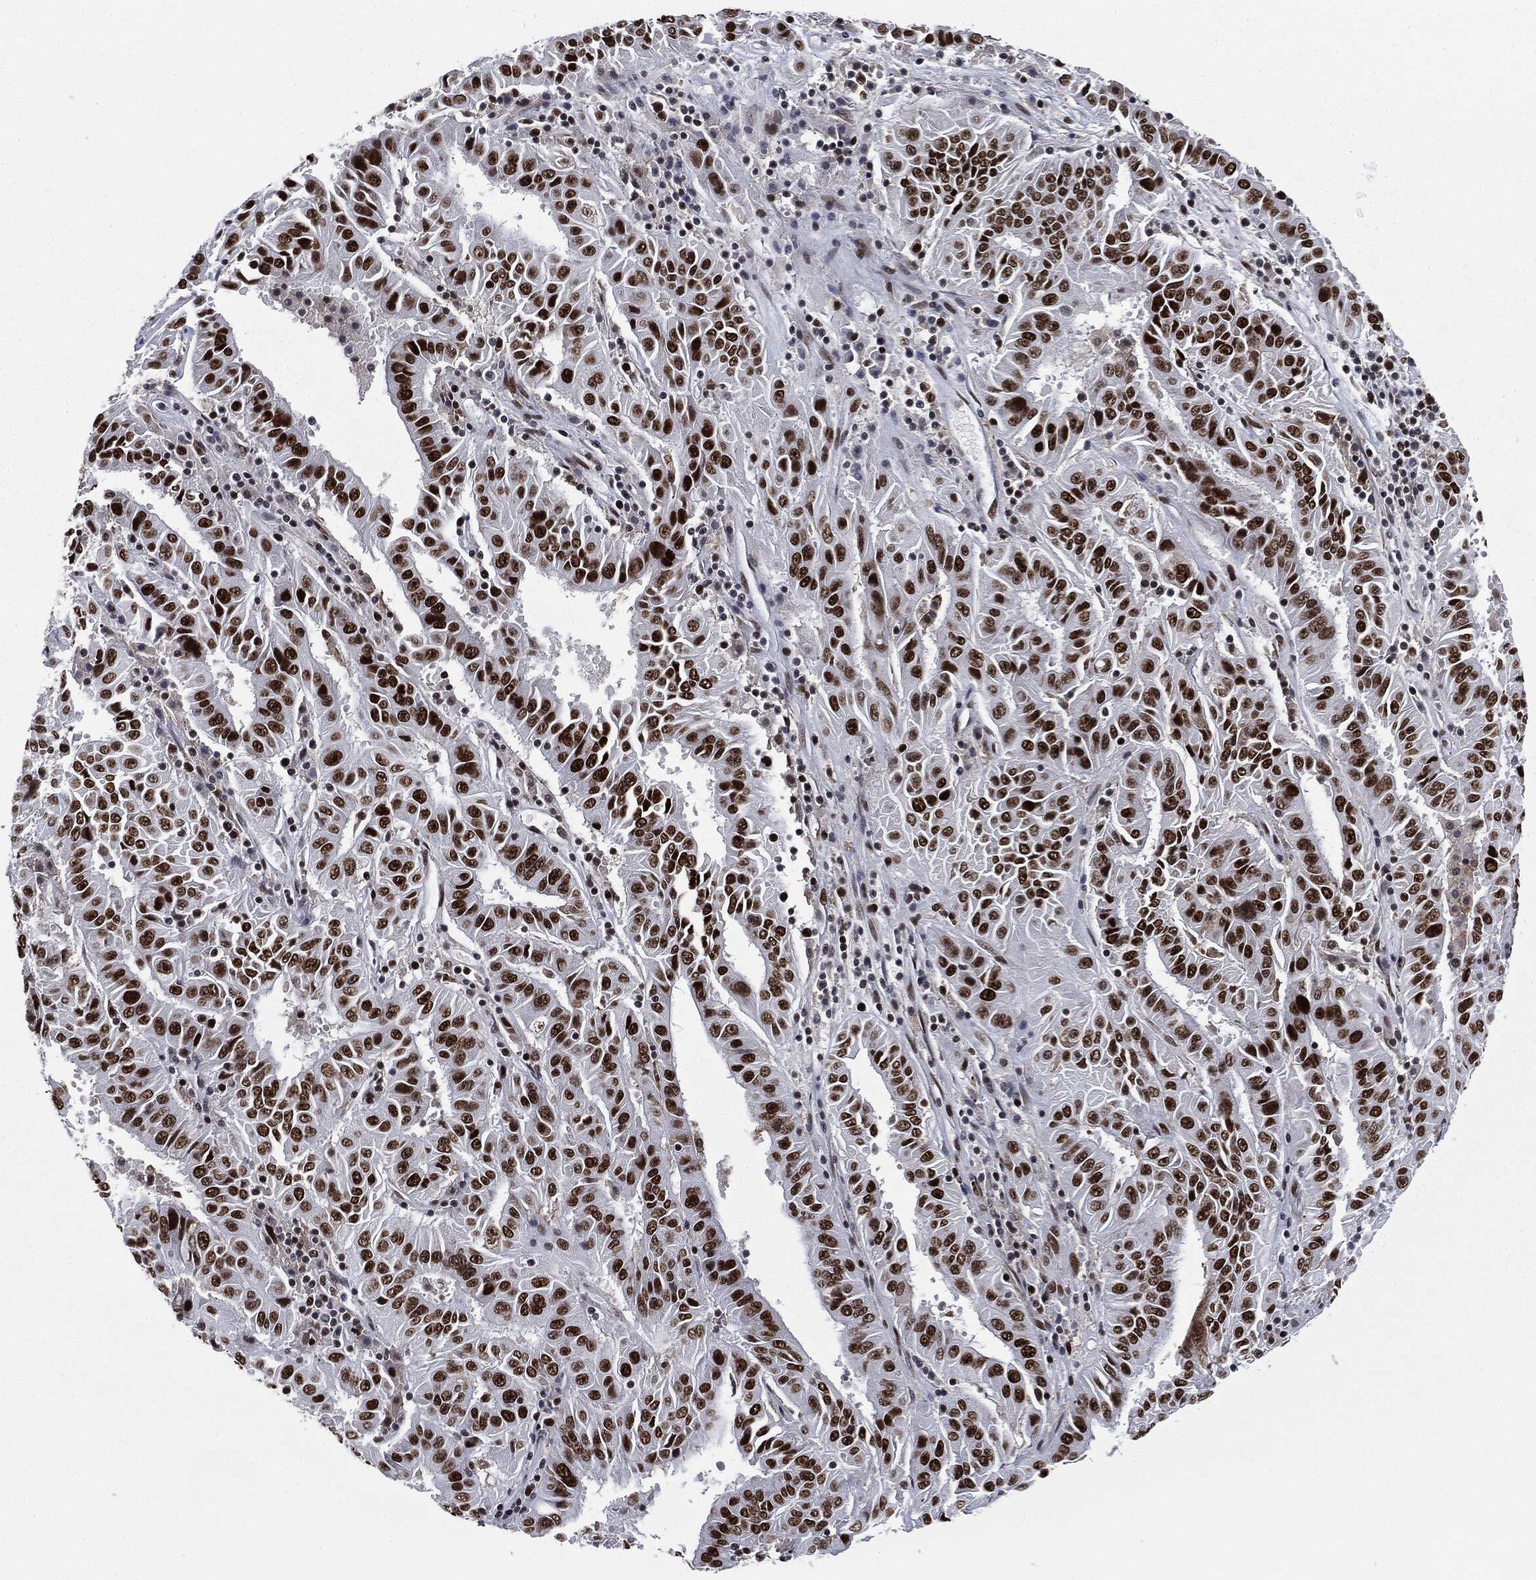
{"staining": {"intensity": "strong", "quantity": ">75%", "location": "nuclear"}, "tissue": "pancreatic cancer", "cell_type": "Tumor cells", "image_type": "cancer", "snomed": [{"axis": "morphology", "description": "Adenocarcinoma, NOS"}, {"axis": "topography", "description": "Pancreas"}], "caption": "A brown stain shows strong nuclear expression of a protein in human adenocarcinoma (pancreatic) tumor cells.", "gene": "MSH2", "patient": {"sex": "male", "age": 63}}